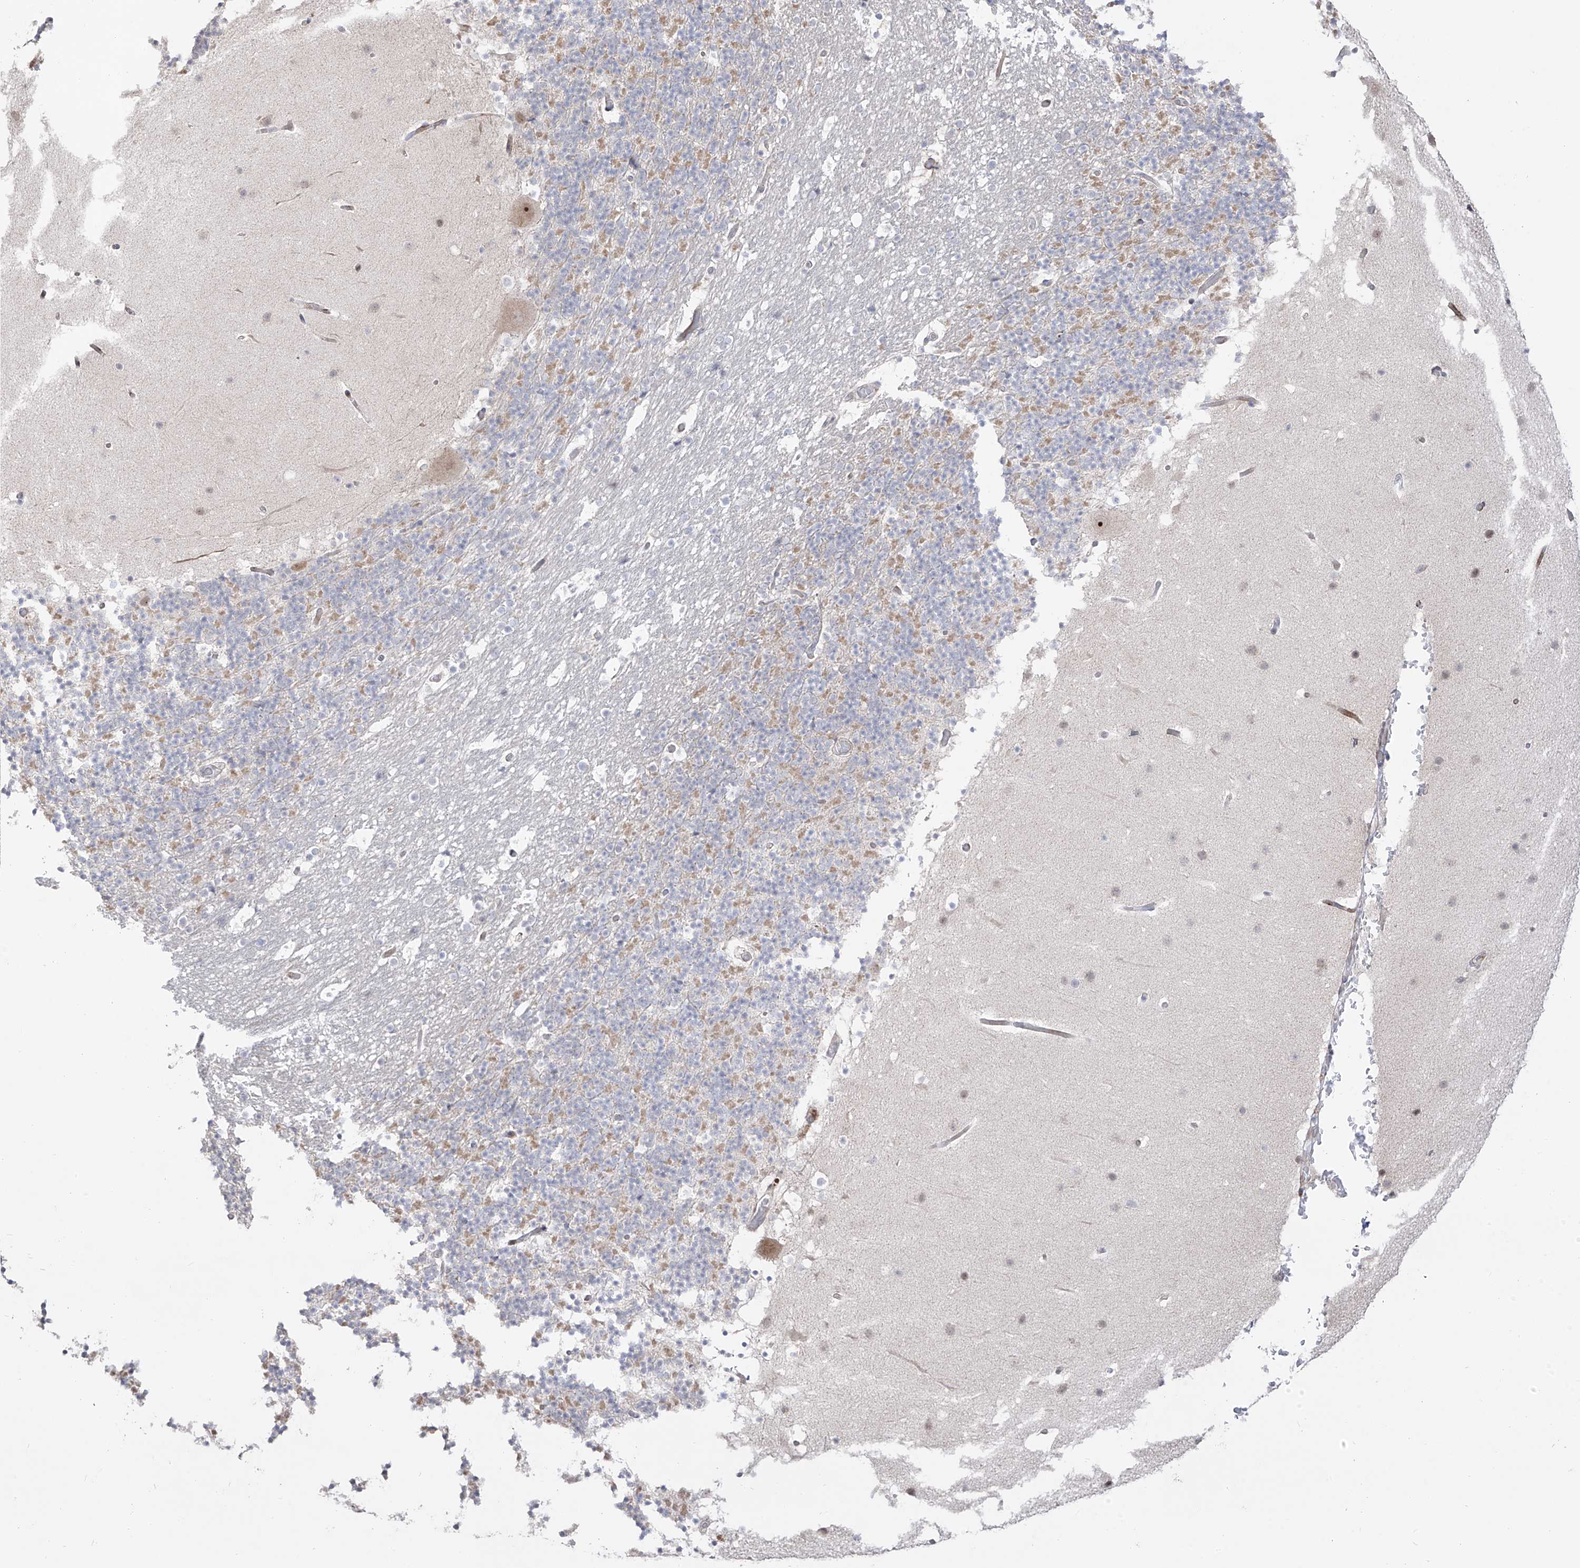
{"staining": {"intensity": "negative", "quantity": "none", "location": "none"}, "tissue": "cerebellum", "cell_type": "Cells in granular layer", "image_type": "normal", "snomed": [{"axis": "morphology", "description": "Normal tissue, NOS"}, {"axis": "topography", "description": "Cerebellum"}], "caption": "The image displays no significant staining in cells in granular layer of cerebellum.", "gene": "ZNF180", "patient": {"sex": "male", "age": 57}}